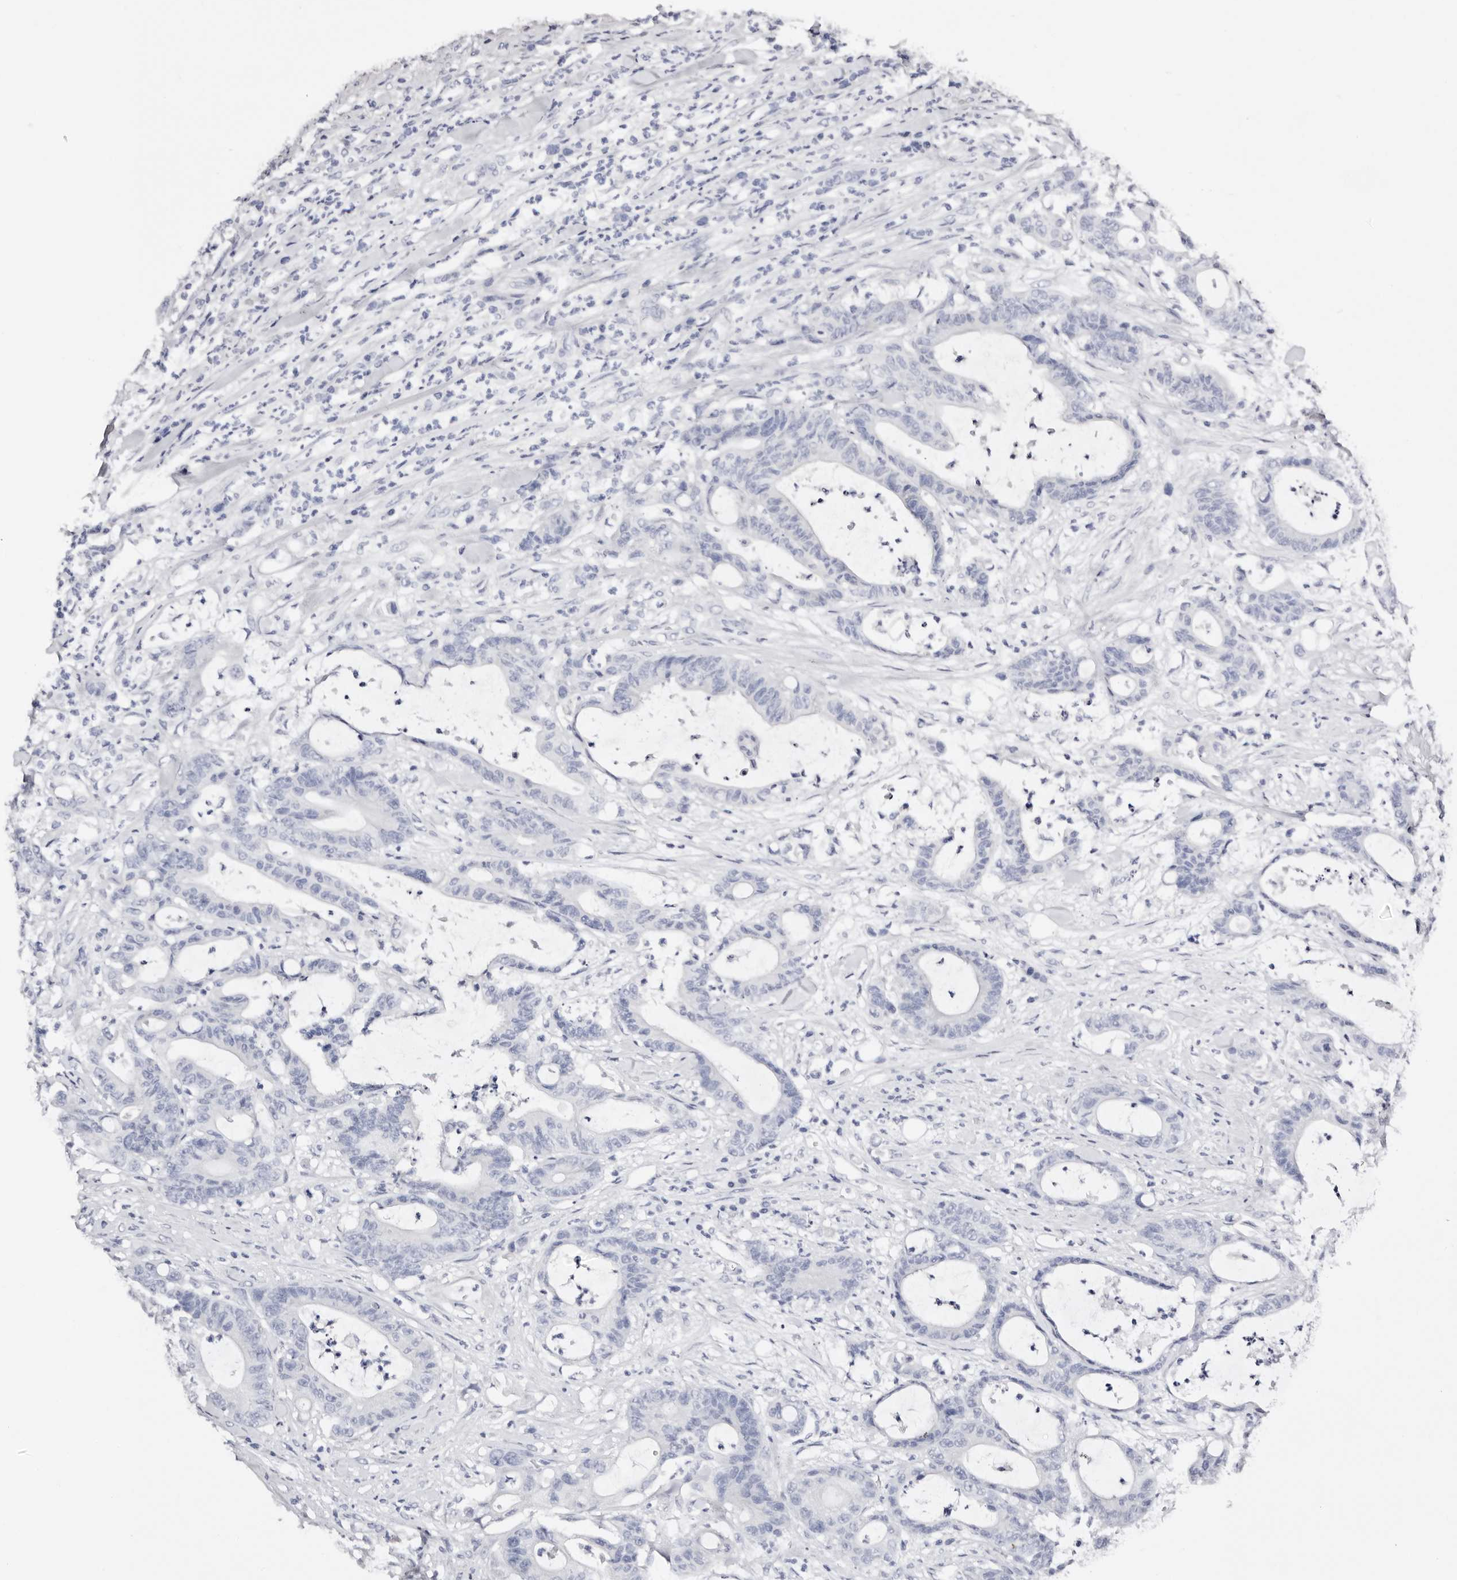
{"staining": {"intensity": "negative", "quantity": "none", "location": "none"}, "tissue": "colorectal cancer", "cell_type": "Tumor cells", "image_type": "cancer", "snomed": [{"axis": "morphology", "description": "Adenocarcinoma, NOS"}, {"axis": "topography", "description": "Colon"}], "caption": "Histopathology image shows no protein positivity in tumor cells of adenocarcinoma (colorectal) tissue. The staining is performed using DAB brown chromogen with nuclei counter-stained in using hematoxylin.", "gene": "ROM1", "patient": {"sex": "female", "age": 84}}